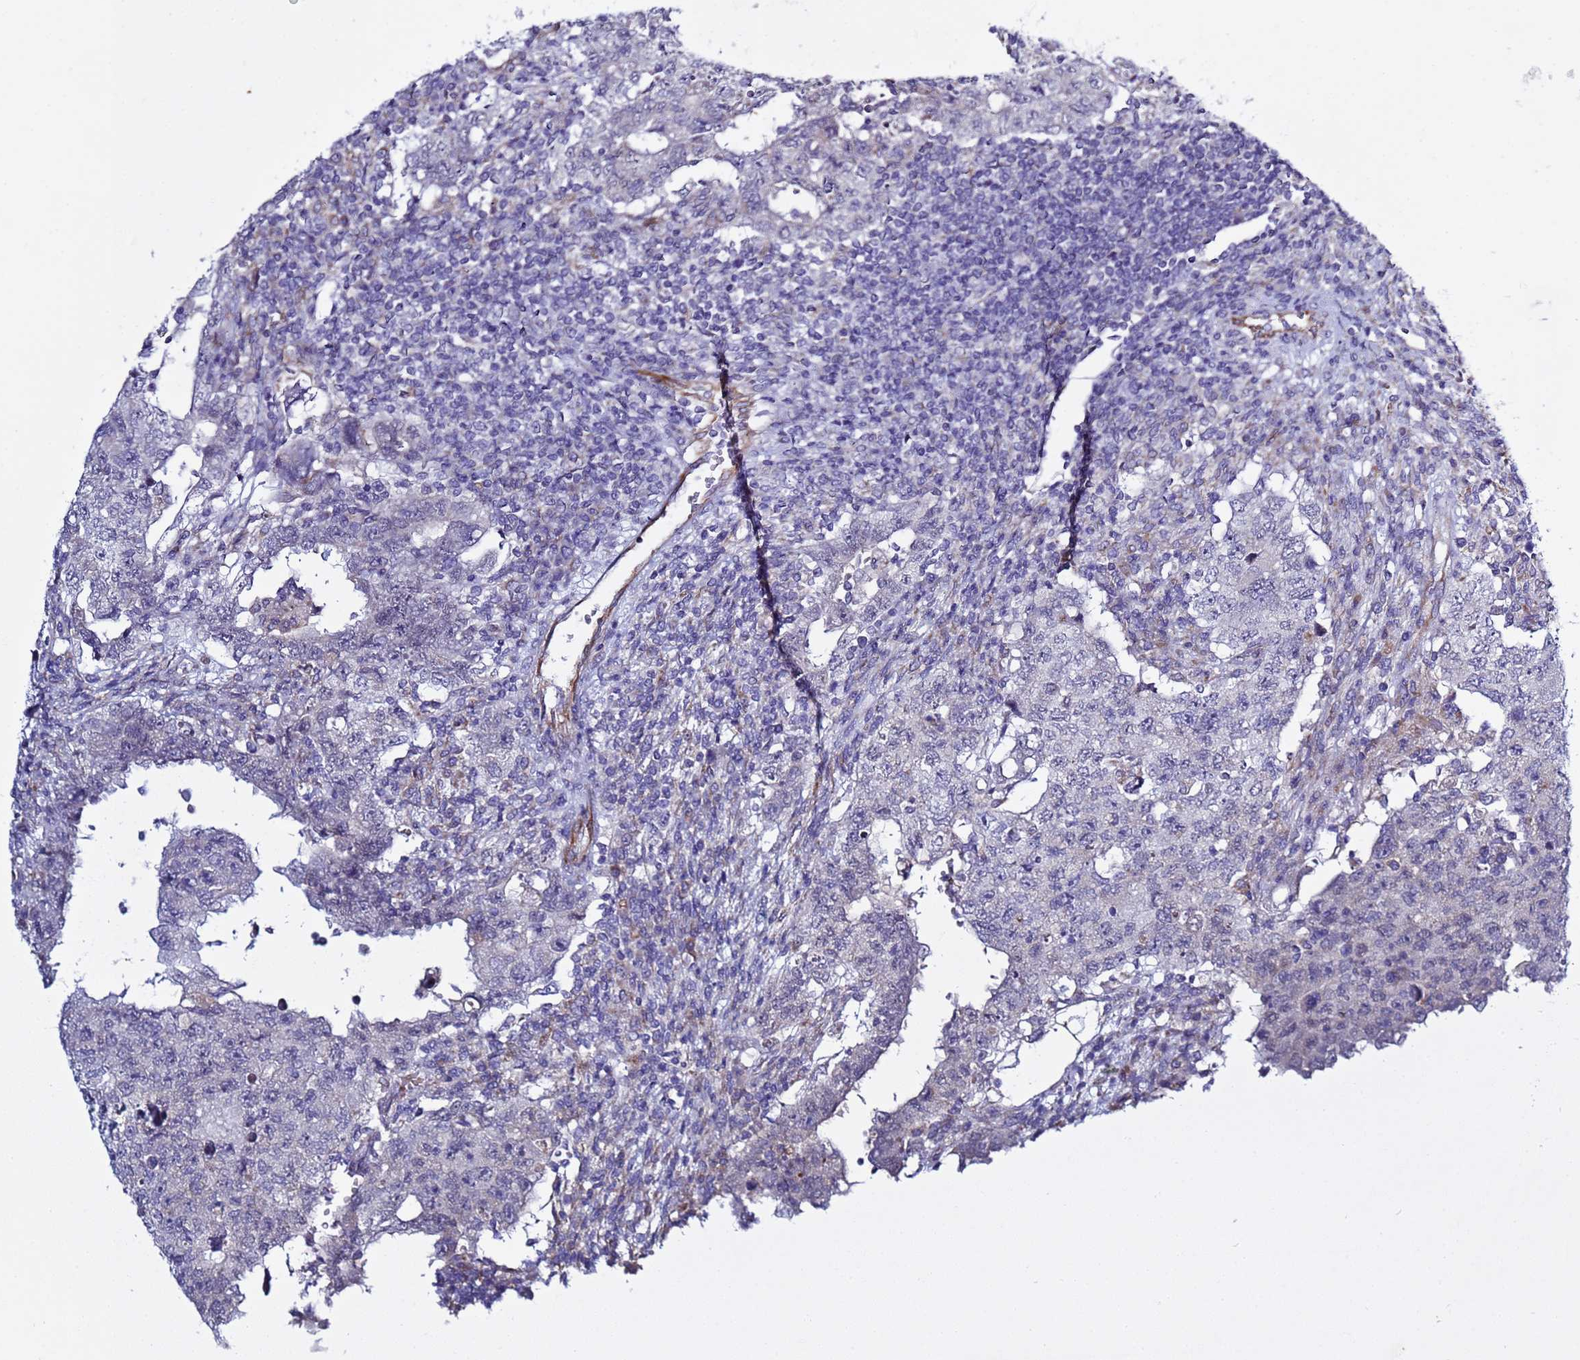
{"staining": {"intensity": "negative", "quantity": "none", "location": "none"}, "tissue": "testis cancer", "cell_type": "Tumor cells", "image_type": "cancer", "snomed": [{"axis": "morphology", "description": "Carcinoma, Embryonal, NOS"}, {"axis": "topography", "description": "Testis"}], "caption": "Immunohistochemical staining of human testis cancer exhibits no significant expression in tumor cells. Brightfield microscopy of immunohistochemistry stained with DAB (brown) and hematoxylin (blue), captured at high magnification.", "gene": "ABHD17B", "patient": {"sex": "male", "age": 26}}